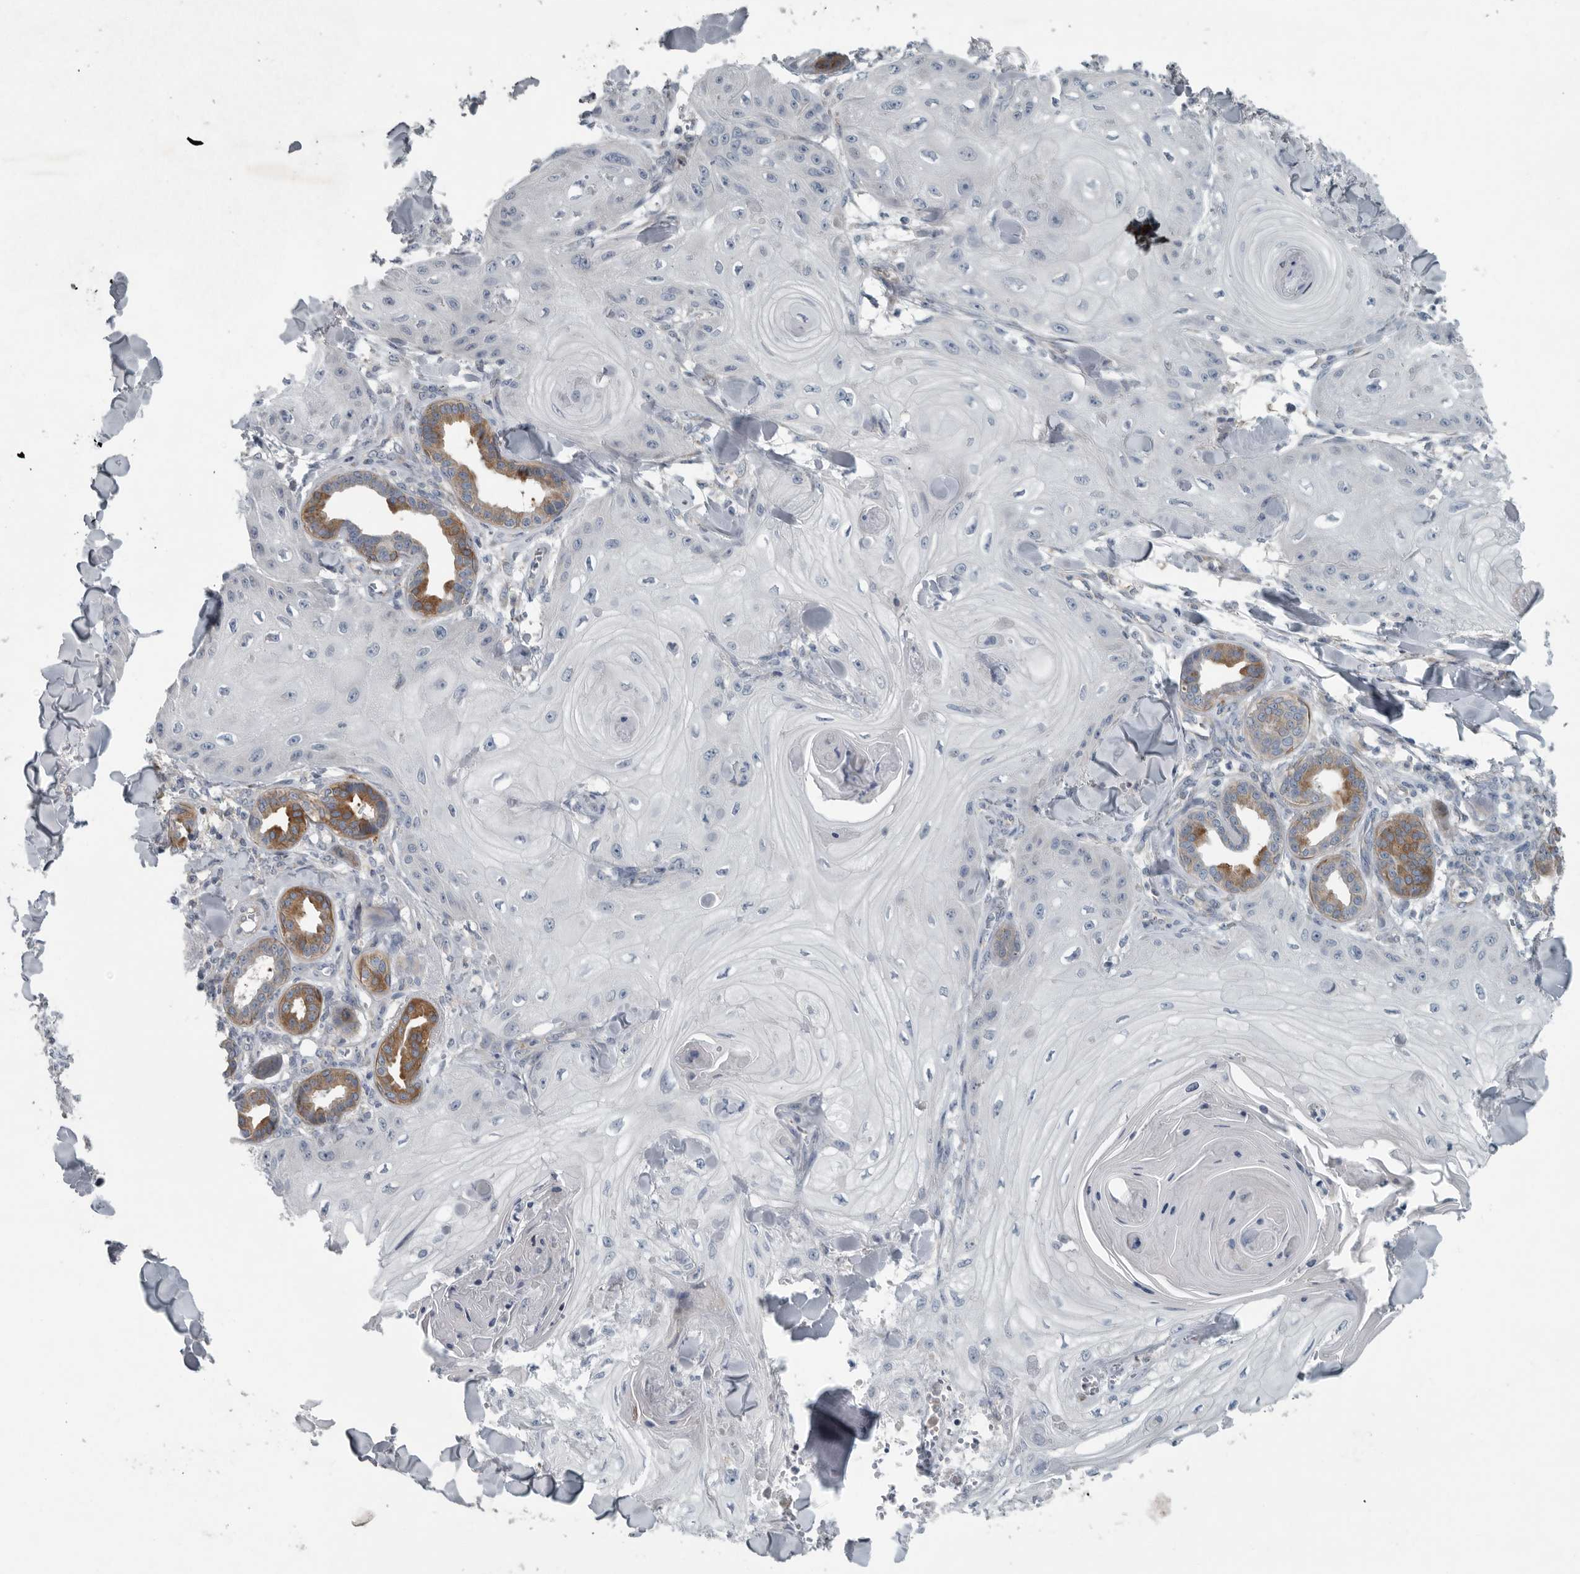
{"staining": {"intensity": "negative", "quantity": "none", "location": "none"}, "tissue": "skin cancer", "cell_type": "Tumor cells", "image_type": "cancer", "snomed": [{"axis": "morphology", "description": "Squamous cell carcinoma, NOS"}, {"axis": "topography", "description": "Skin"}], "caption": "Immunohistochemistry (IHC) of squamous cell carcinoma (skin) exhibits no staining in tumor cells. (Brightfield microscopy of DAB (3,3'-diaminobenzidine) immunohistochemistry at high magnification).", "gene": "MPP3", "patient": {"sex": "male", "age": 74}}